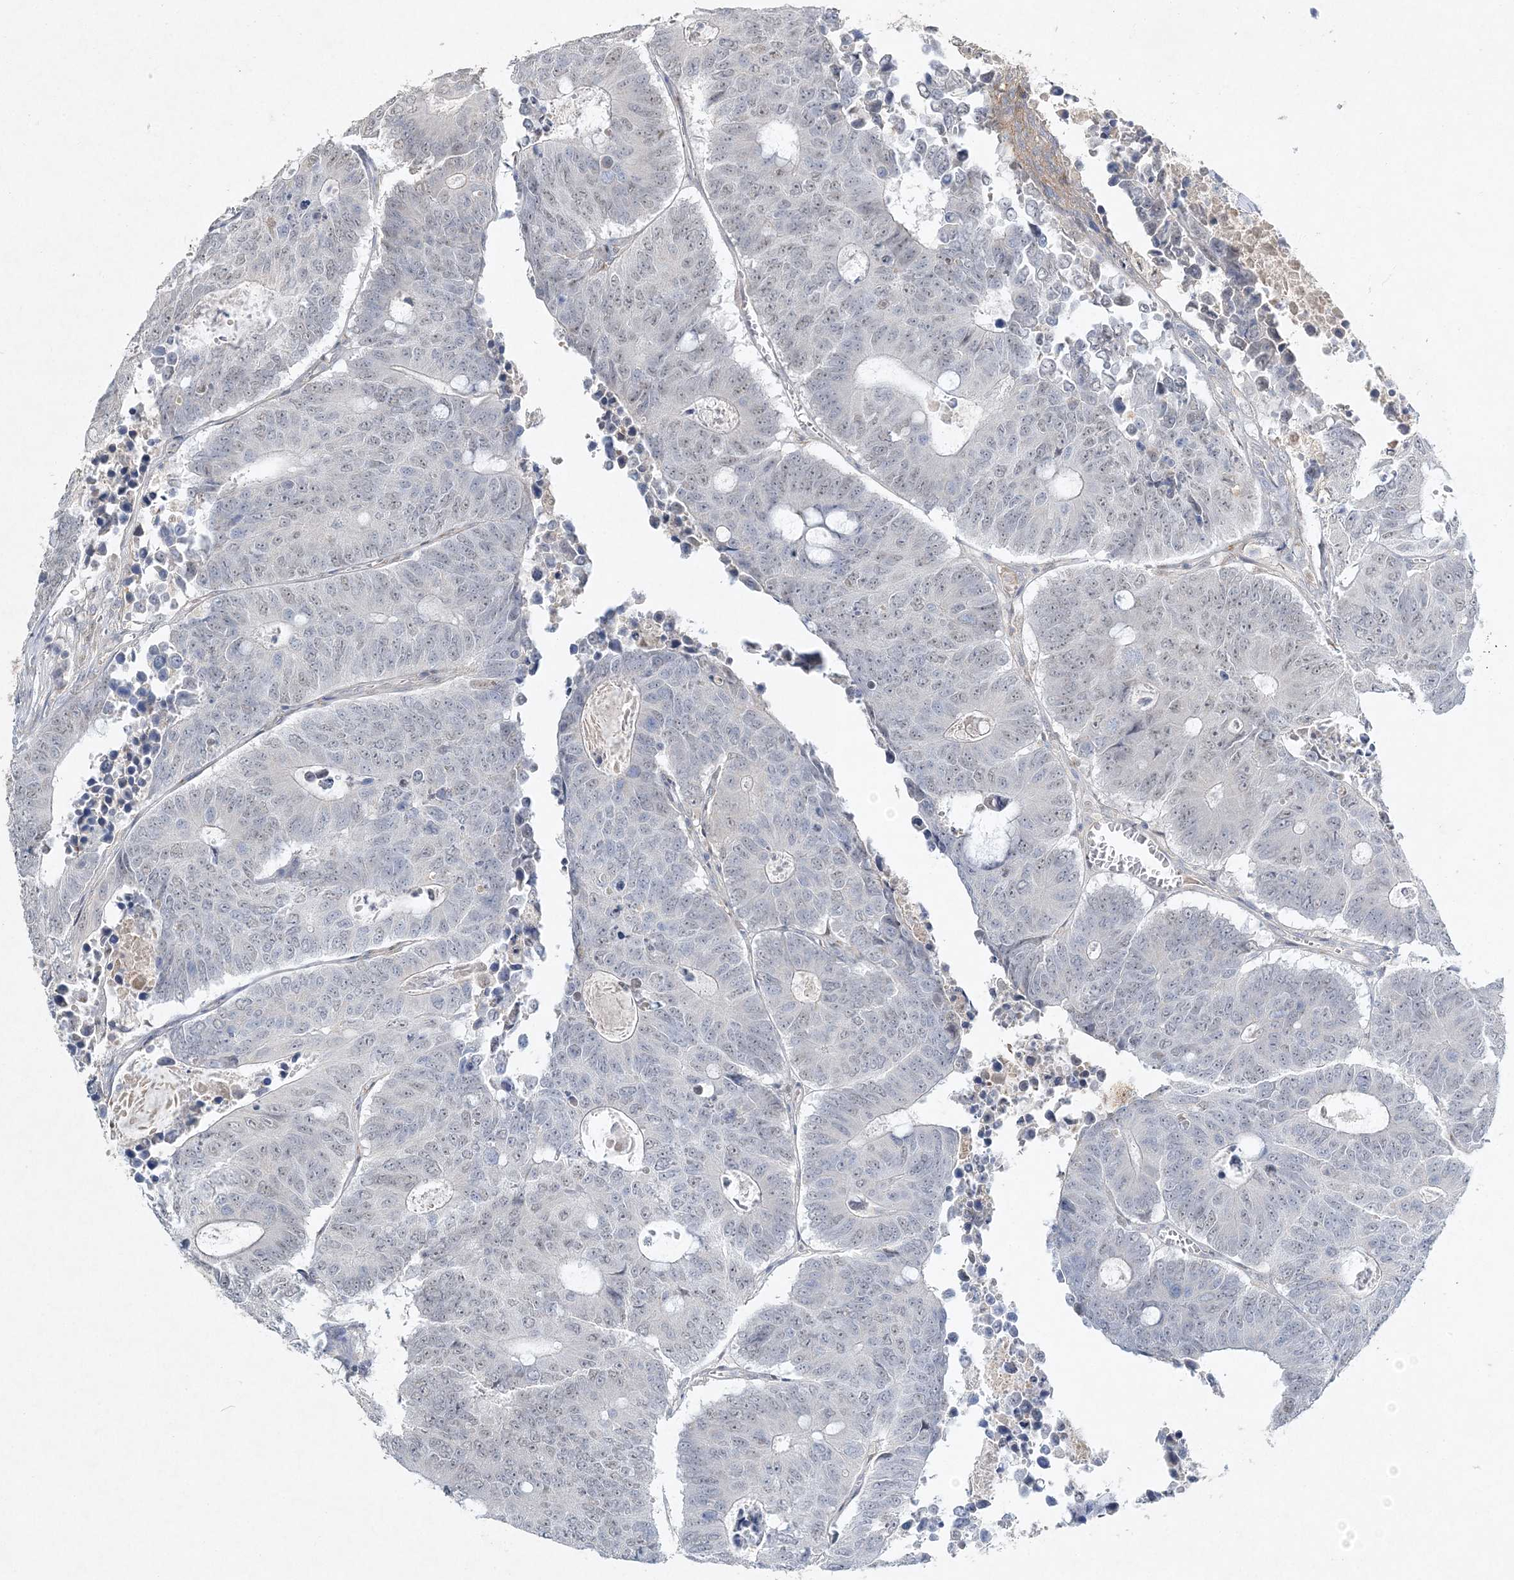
{"staining": {"intensity": "weak", "quantity": "25%-75%", "location": "nuclear"}, "tissue": "colorectal cancer", "cell_type": "Tumor cells", "image_type": "cancer", "snomed": [{"axis": "morphology", "description": "Adenocarcinoma, NOS"}, {"axis": "topography", "description": "Colon"}], "caption": "A high-resolution micrograph shows immunohistochemistry staining of colorectal cancer (adenocarcinoma), which demonstrates weak nuclear staining in approximately 25%-75% of tumor cells.", "gene": "MAT2B", "patient": {"sex": "male", "age": 87}}